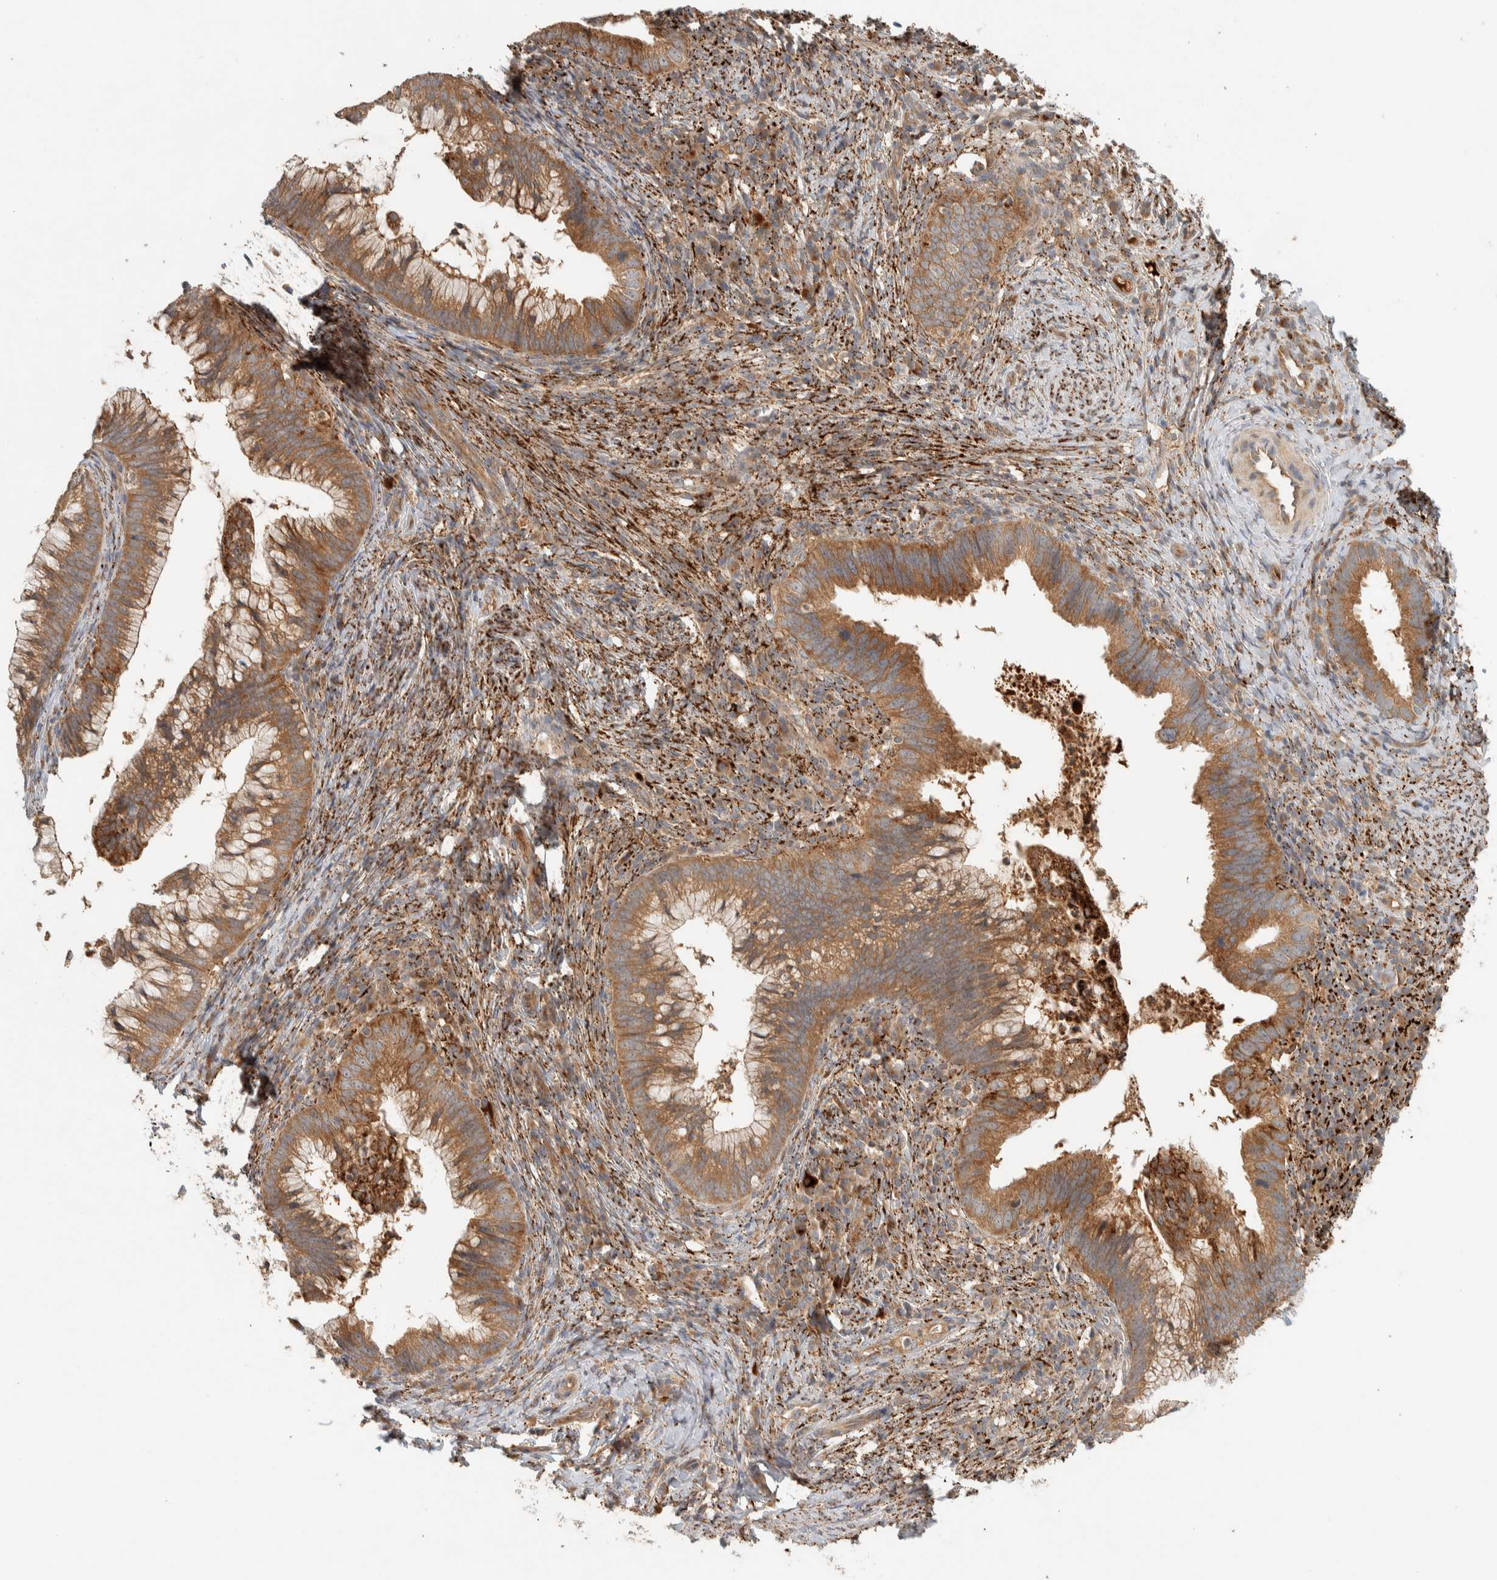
{"staining": {"intensity": "moderate", "quantity": ">75%", "location": "cytoplasmic/membranous"}, "tissue": "cervical cancer", "cell_type": "Tumor cells", "image_type": "cancer", "snomed": [{"axis": "morphology", "description": "Adenocarcinoma, NOS"}, {"axis": "topography", "description": "Cervix"}], "caption": "High-magnification brightfield microscopy of cervical cancer (adenocarcinoma) stained with DAB (brown) and counterstained with hematoxylin (blue). tumor cells exhibit moderate cytoplasmic/membranous expression is identified in about>75% of cells.", "gene": "FAM167A", "patient": {"sex": "female", "age": 36}}